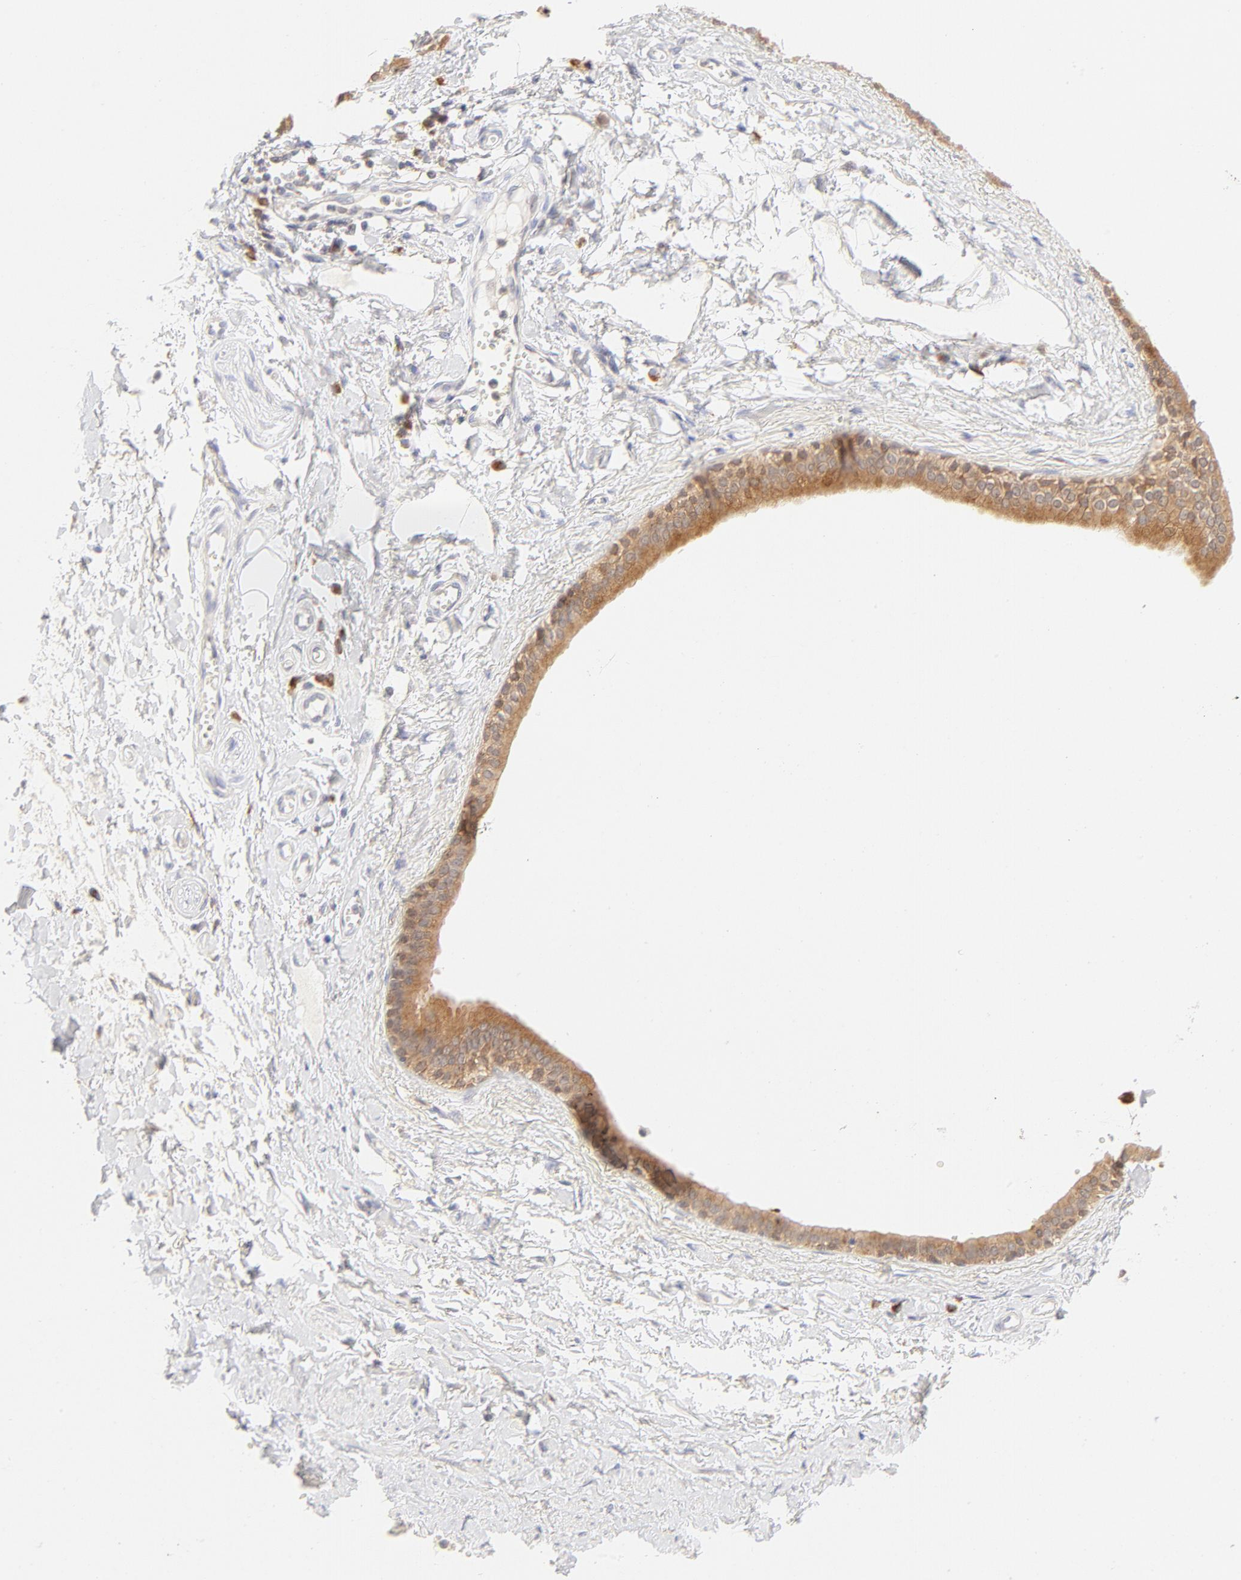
{"staining": {"intensity": "weak", "quantity": "<25%", "location": "cytoplasmic/membranous"}, "tissue": "adipose tissue", "cell_type": "Adipocytes", "image_type": "normal", "snomed": [{"axis": "morphology", "description": "Normal tissue, NOS"}, {"axis": "morphology", "description": "Inflammation, NOS"}, {"axis": "topography", "description": "Salivary gland"}, {"axis": "topography", "description": "Peripheral nerve tissue"}], "caption": "This is an IHC image of benign human adipose tissue. There is no staining in adipocytes.", "gene": "RPS6KA1", "patient": {"sex": "female", "age": 75}}